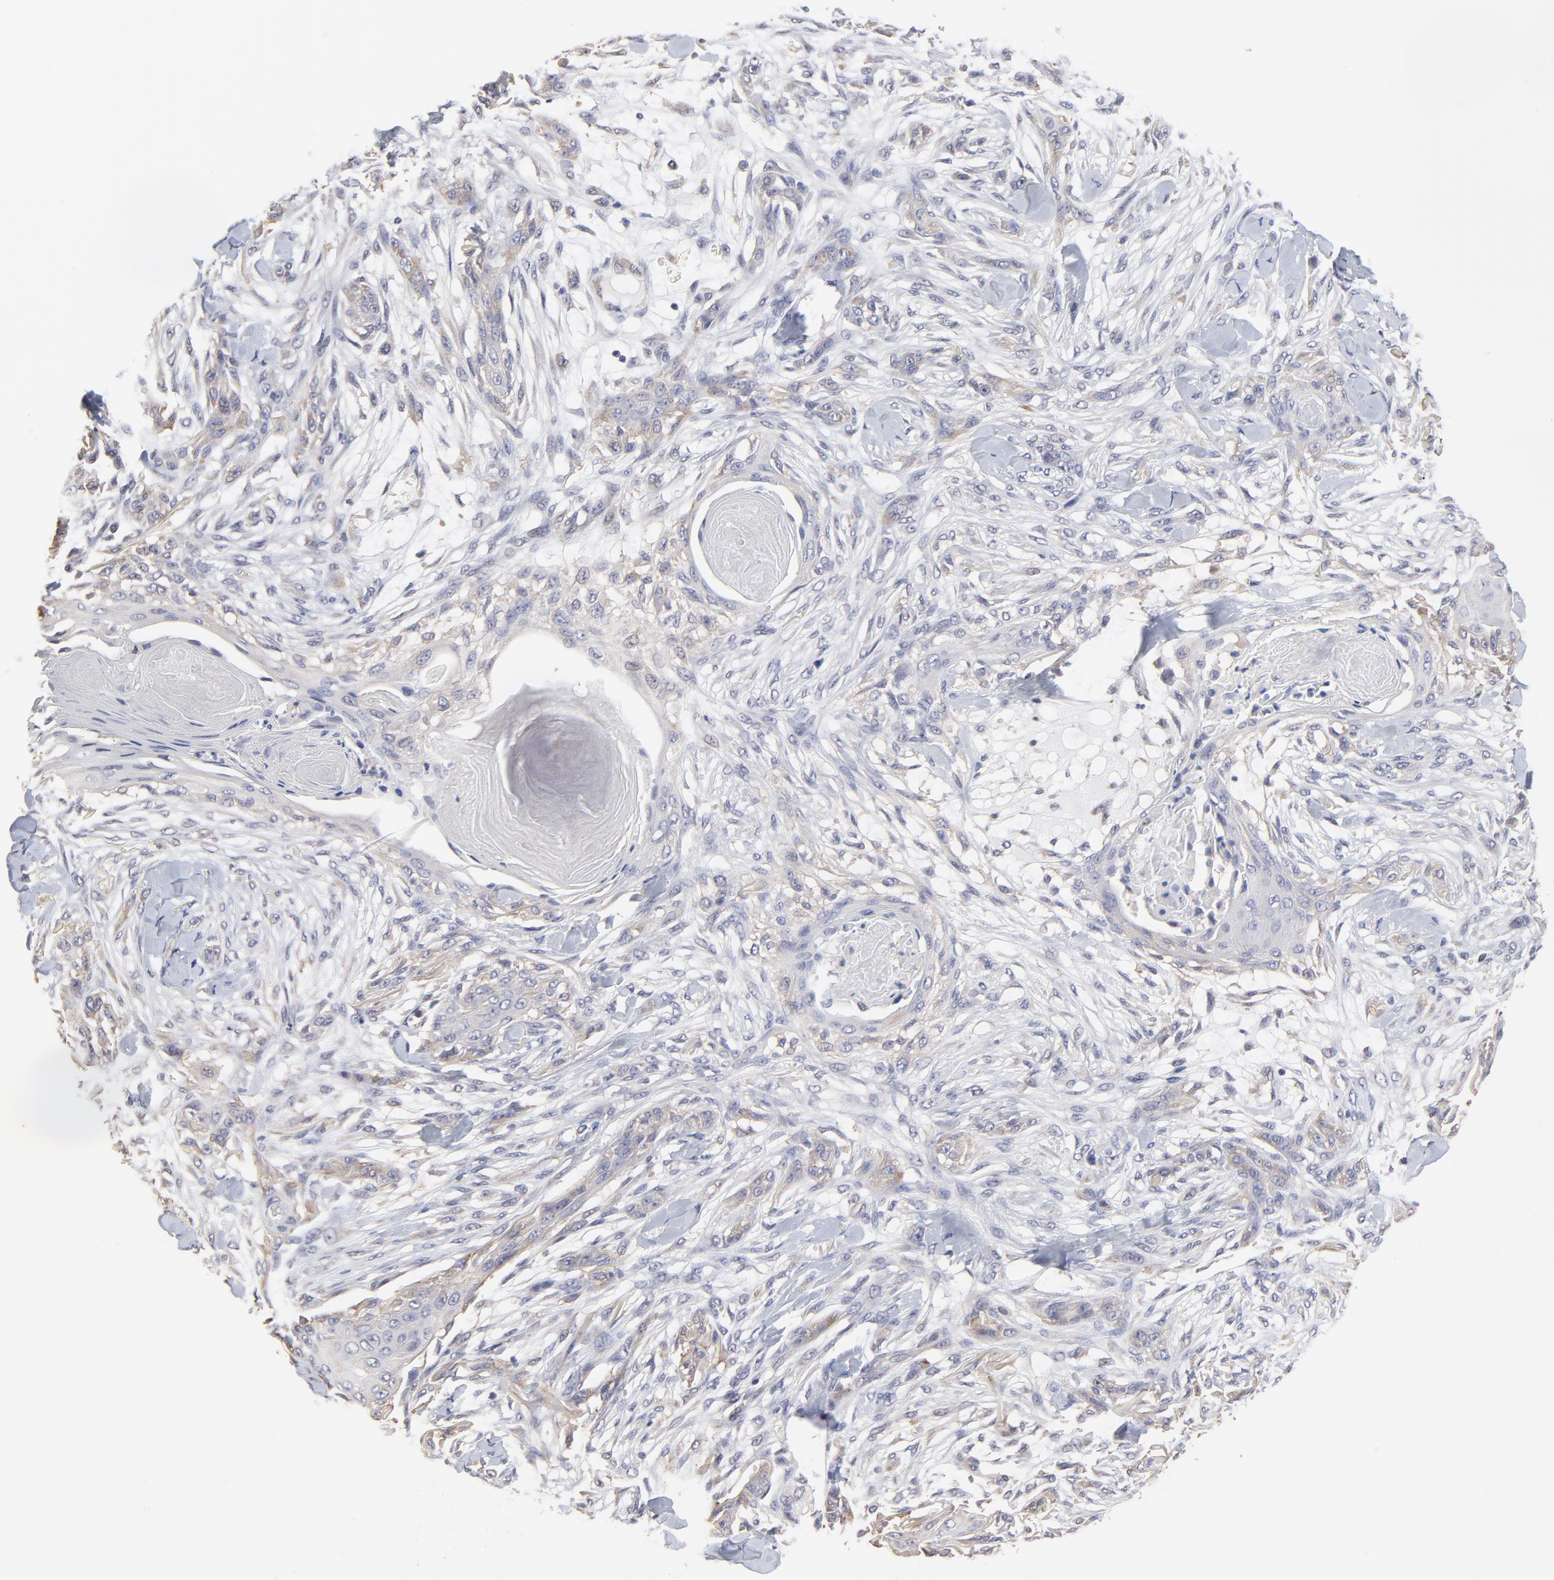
{"staining": {"intensity": "weak", "quantity": "<25%", "location": "cytoplasmic/membranous"}, "tissue": "skin cancer", "cell_type": "Tumor cells", "image_type": "cancer", "snomed": [{"axis": "morphology", "description": "Squamous cell carcinoma, NOS"}, {"axis": "topography", "description": "Skin"}], "caption": "There is no significant expression in tumor cells of squamous cell carcinoma (skin). (DAB immunohistochemistry, high magnification).", "gene": "CCT2", "patient": {"sex": "female", "age": 59}}